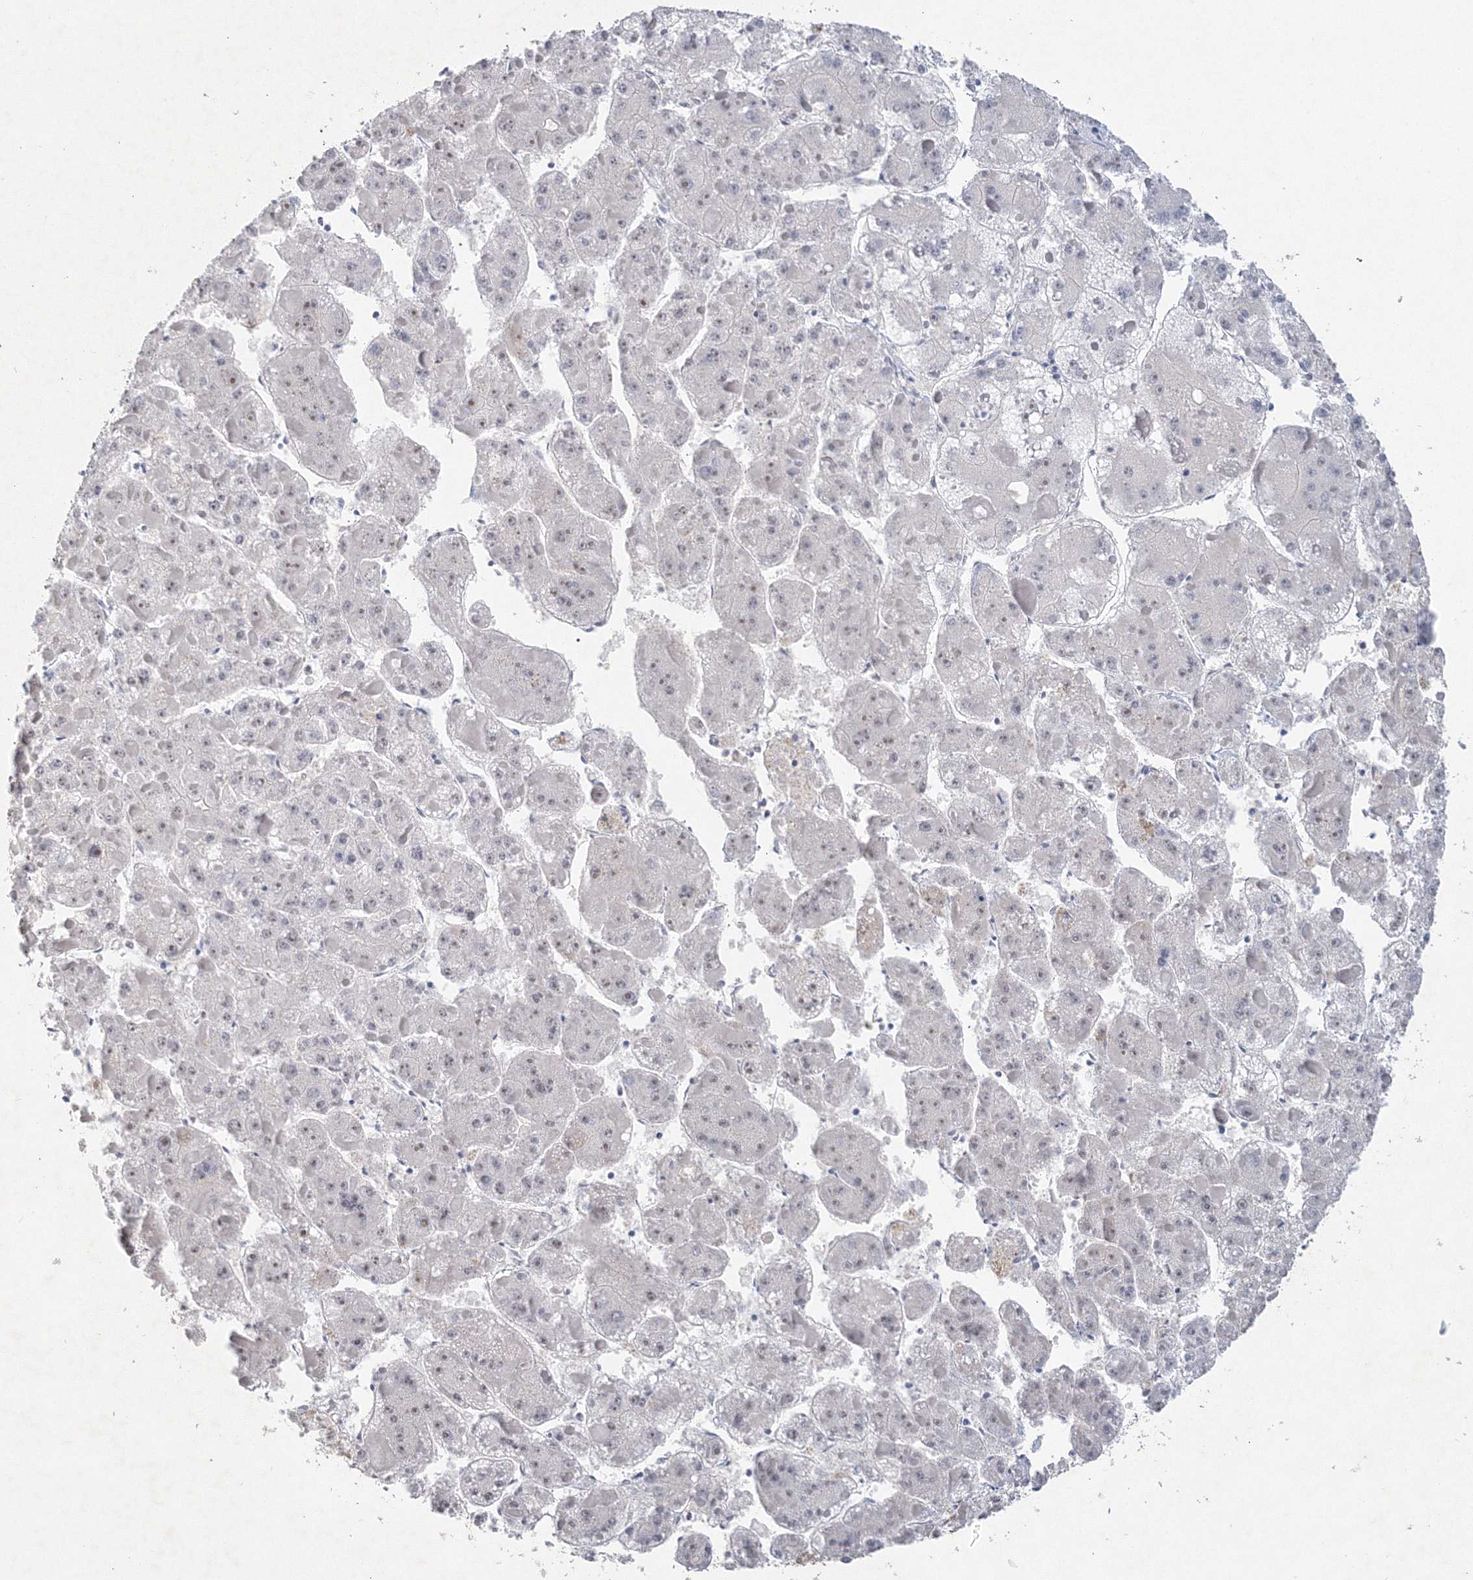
{"staining": {"intensity": "negative", "quantity": "none", "location": "none"}, "tissue": "liver cancer", "cell_type": "Tumor cells", "image_type": "cancer", "snomed": [{"axis": "morphology", "description": "Carcinoma, Hepatocellular, NOS"}, {"axis": "topography", "description": "Liver"}], "caption": "Human liver cancer stained for a protein using IHC shows no staining in tumor cells.", "gene": "OSBPL6", "patient": {"sex": "female", "age": 73}}